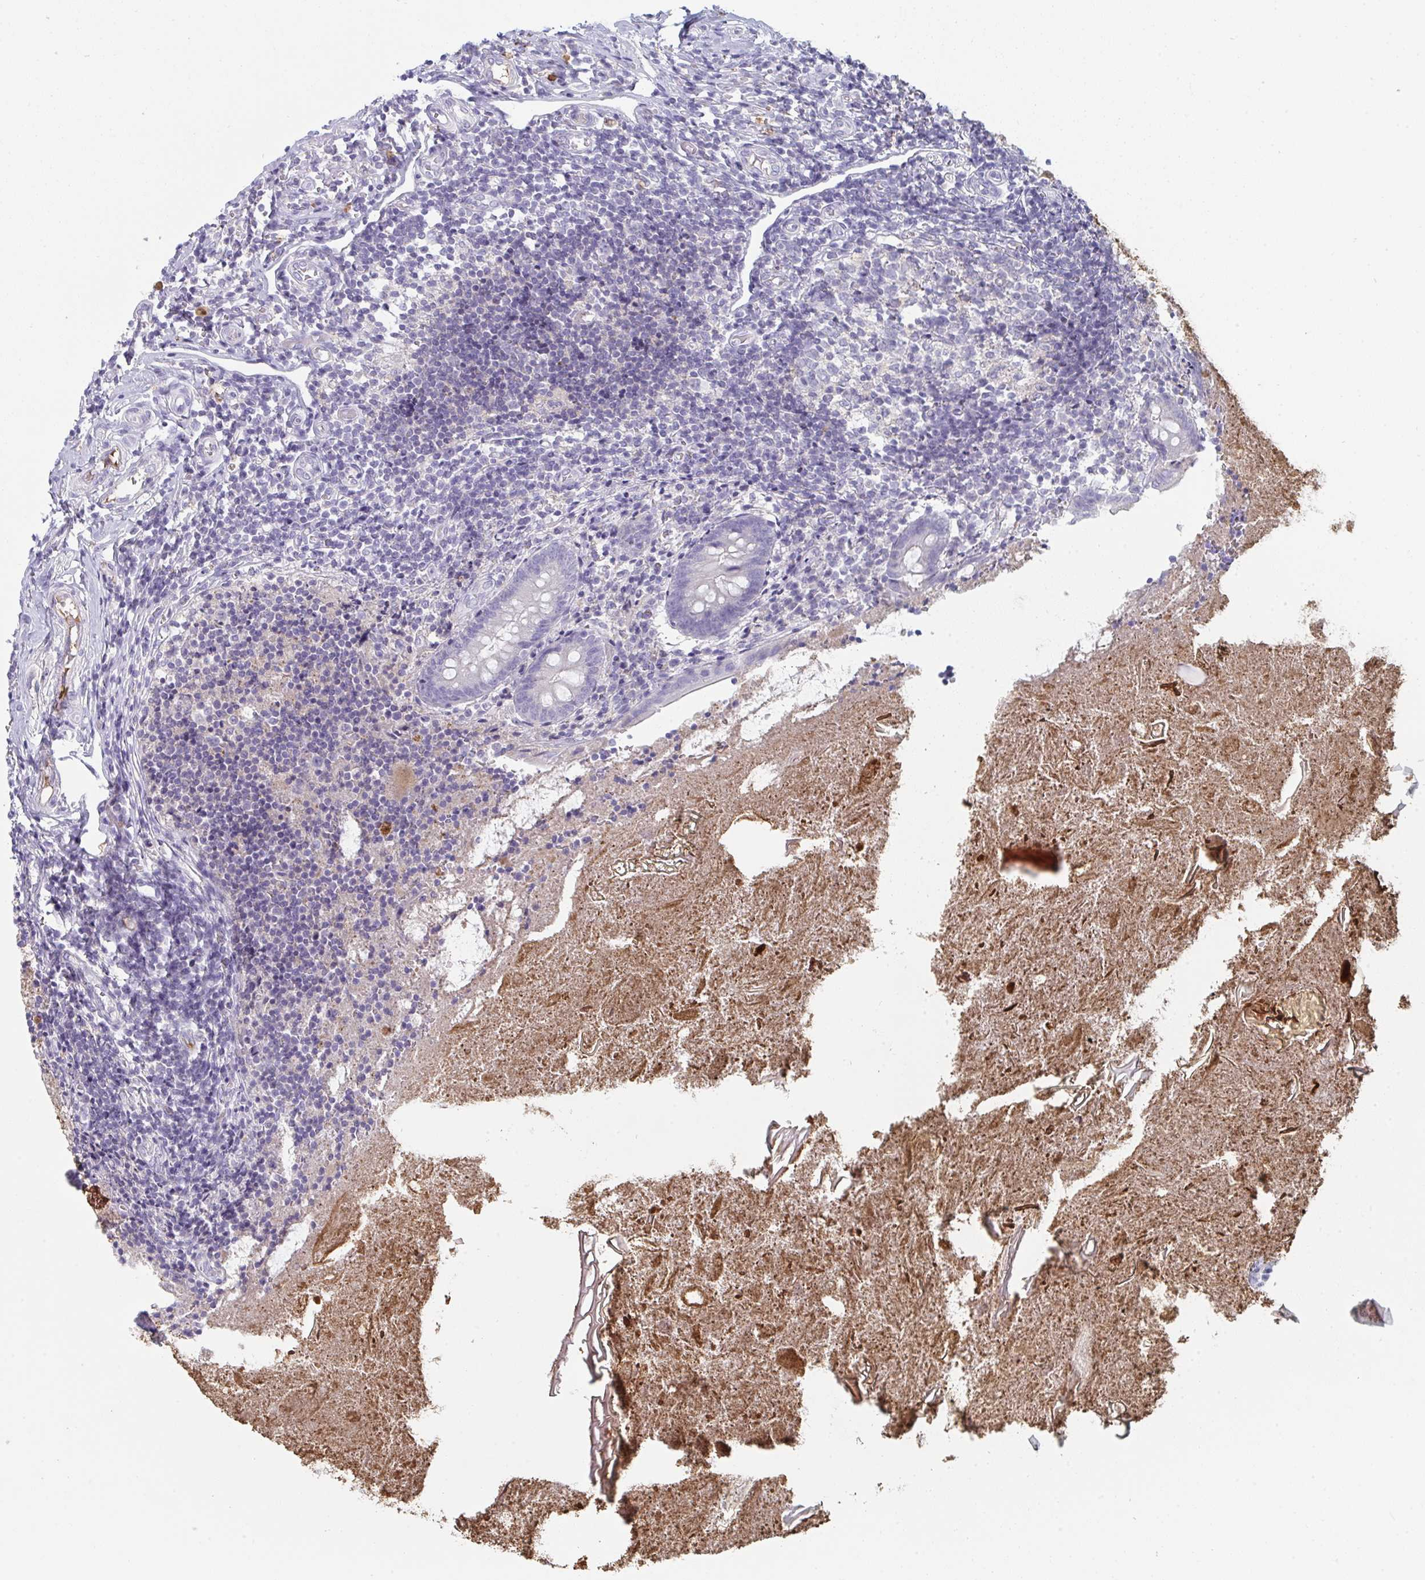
{"staining": {"intensity": "negative", "quantity": "none", "location": "none"}, "tissue": "appendix", "cell_type": "Glandular cells", "image_type": "normal", "snomed": [{"axis": "morphology", "description": "Normal tissue, NOS"}, {"axis": "topography", "description": "Appendix"}], "caption": "Glandular cells are negative for brown protein staining in unremarkable appendix. (DAB (3,3'-diaminobenzidine) immunohistochemistry with hematoxylin counter stain).", "gene": "HGFAC", "patient": {"sex": "female", "age": 17}}